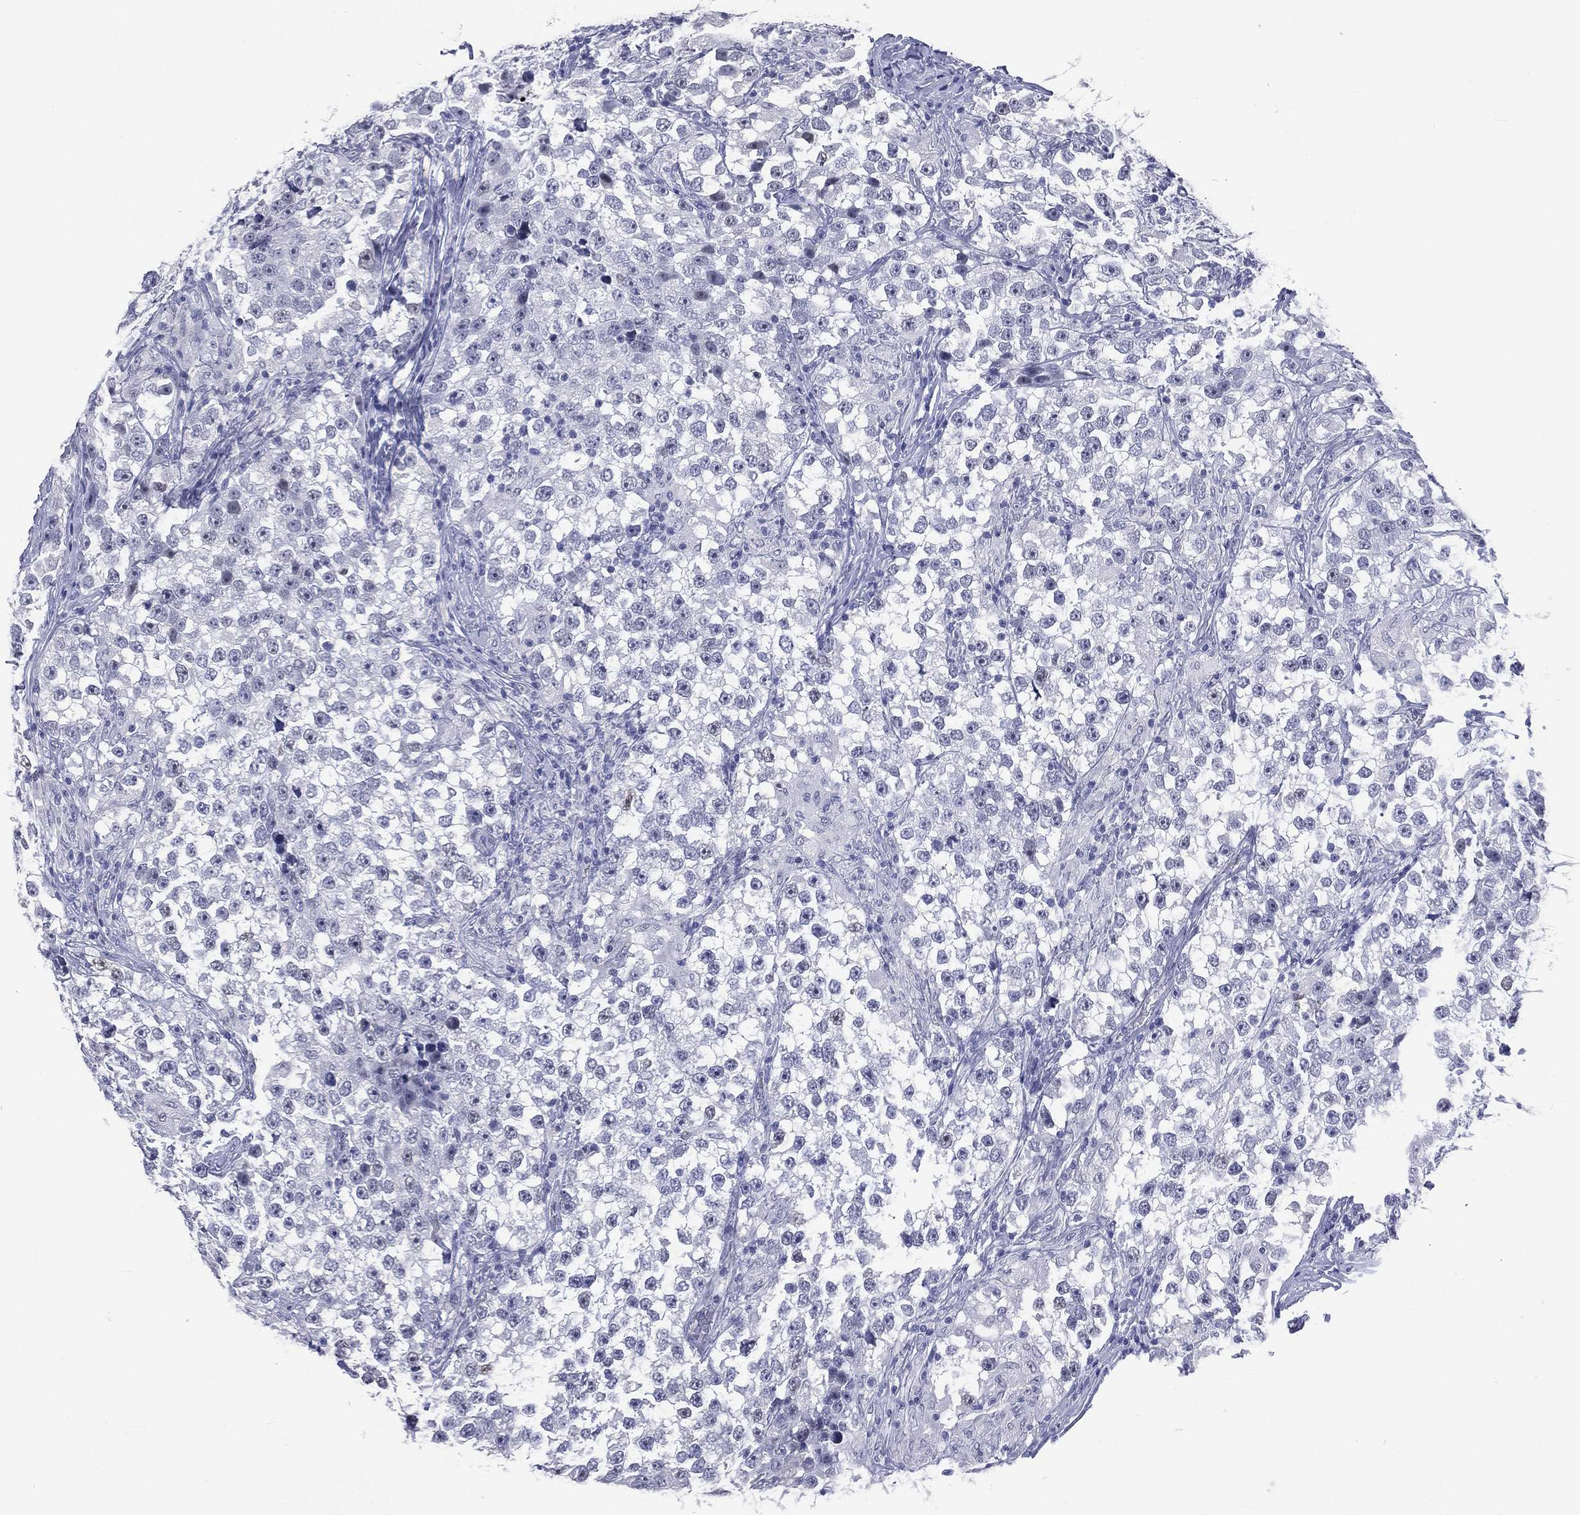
{"staining": {"intensity": "negative", "quantity": "none", "location": "none"}, "tissue": "testis cancer", "cell_type": "Tumor cells", "image_type": "cancer", "snomed": [{"axis": "morphology", "description": "Seminoma, NOS"}, {"axis": "topography", "description": "Testis"}], "caption": "Immunohistochemistry (IHC) of human testis cancer shows no staining in tumor cells.", "gene": "SSX1", "patient": {"sex": "male", "age": 46}}